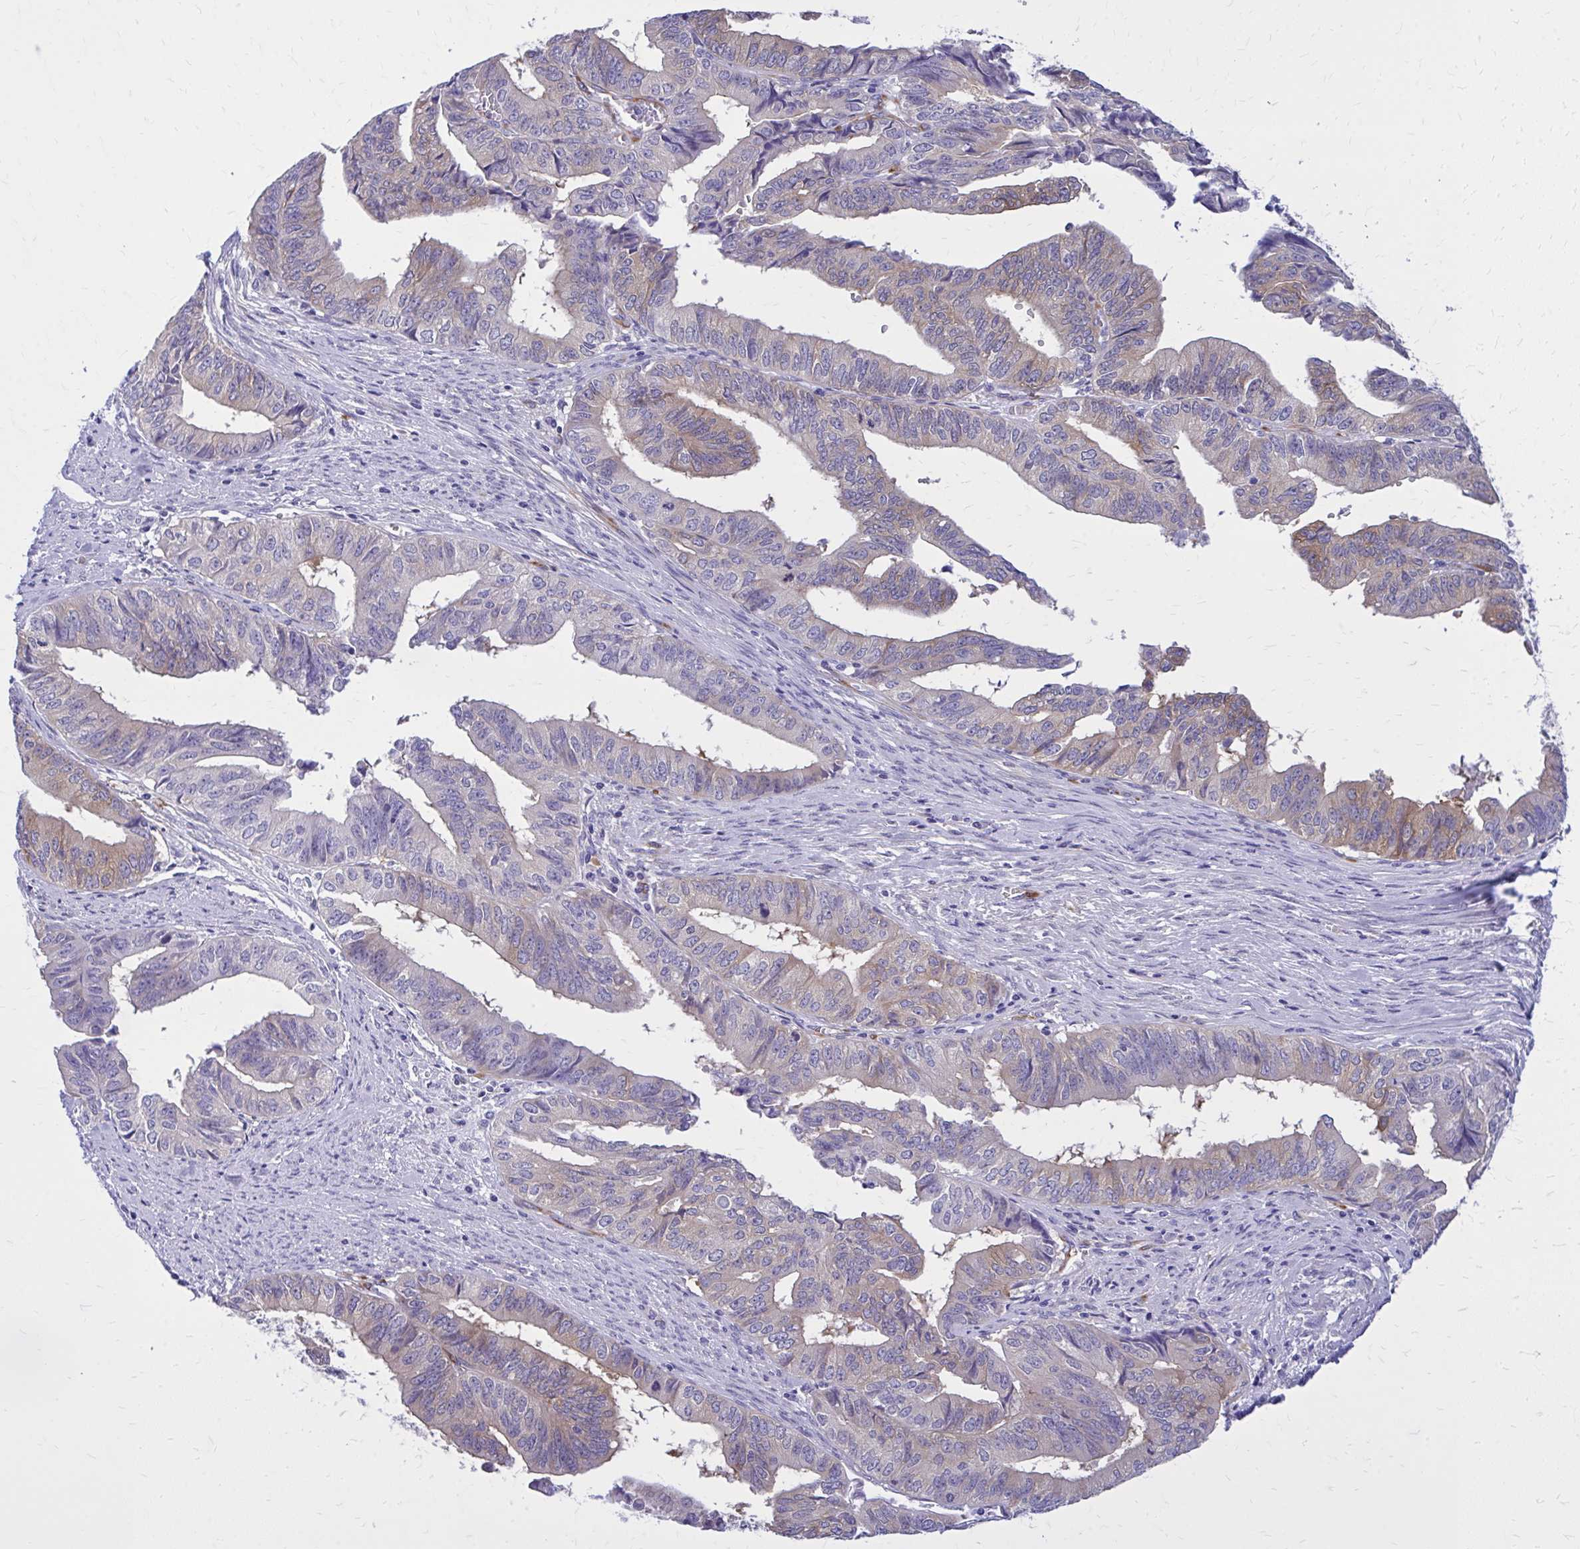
{"staining": {"intensity": "weak", "quantity": "25%-75%", "location": "cytoplasmic/membranous"}, "tissue": "endometrial cancer", "cell_type": "Tumor cells", "image_type": "cancer", "snomed": [{"axis": "morphology", "description": "Adenocarcinoma, NOS"}, {"axis": "topography", "description": "Endometrium"}], "caption": "A brown stain highlights weak cytoplasmic/membranous positivity of a protein in endometrial cancer (adenocarcinoma) tumor cells.", "gene": "EPB41L1", "patient": {"sex": "female", "age": 65}}